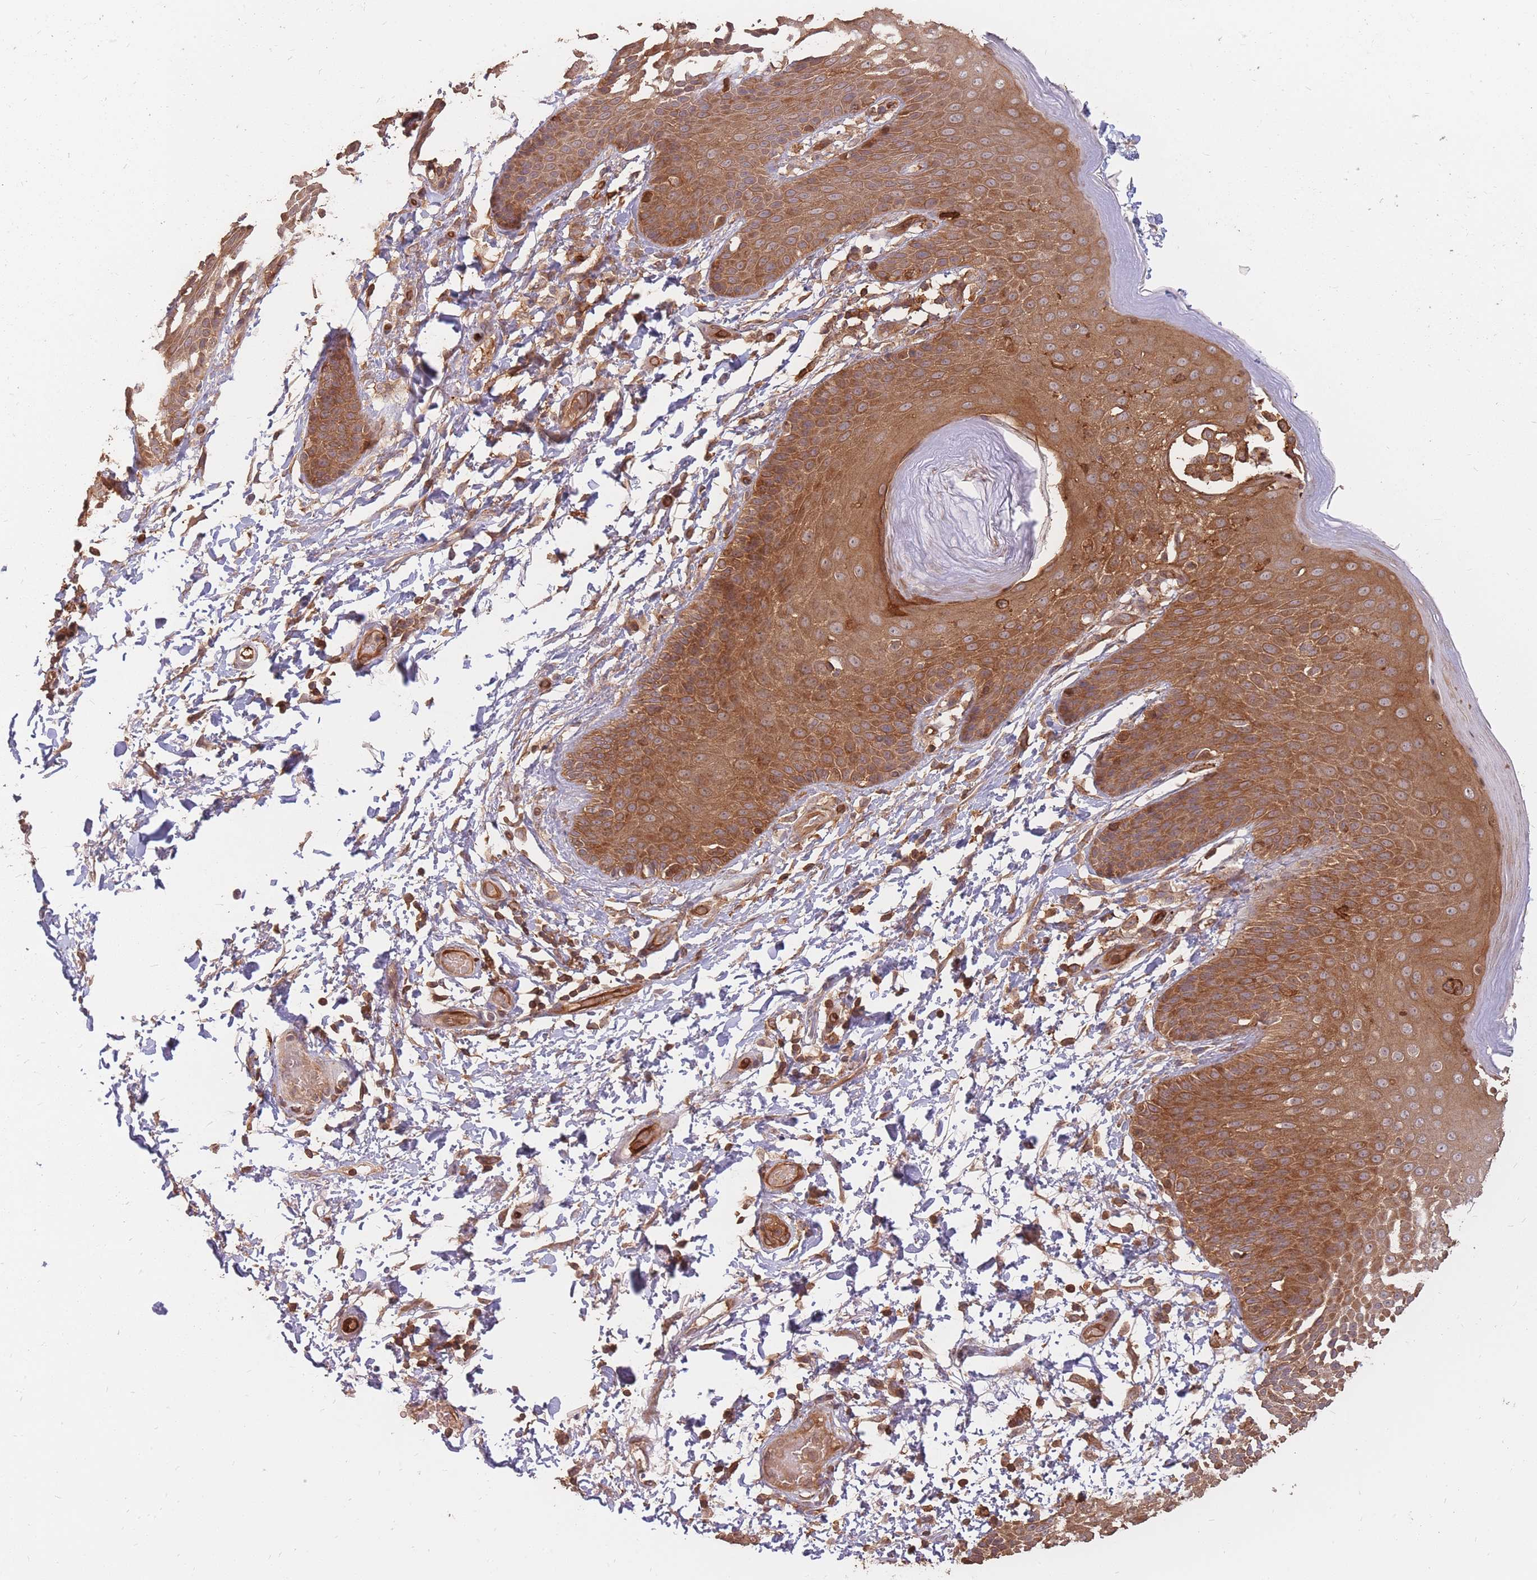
{"staining": {"intensity": "strong", "quantity": ">75%", "location": "cytoplasmic/membranous"}, "tissue": "skin", "cell_type": "Epidermal cells", "image_type": "normal", "snomed": [{"axis": "morphology", "description": "Normal tissue, NOS"}, {"axis": "topography", "description": "Peripheral nerve tissue"}], "caption": "Skin stained with immunohistochemistry exhibits strong cytoplasmic/membranous expression in about >75% of epidermal cells. (brown staining indicates protein expression, while blue staining denotes nuclei).", "gene": "PLS3", "patient": {"sex": "male", "age": 51}}